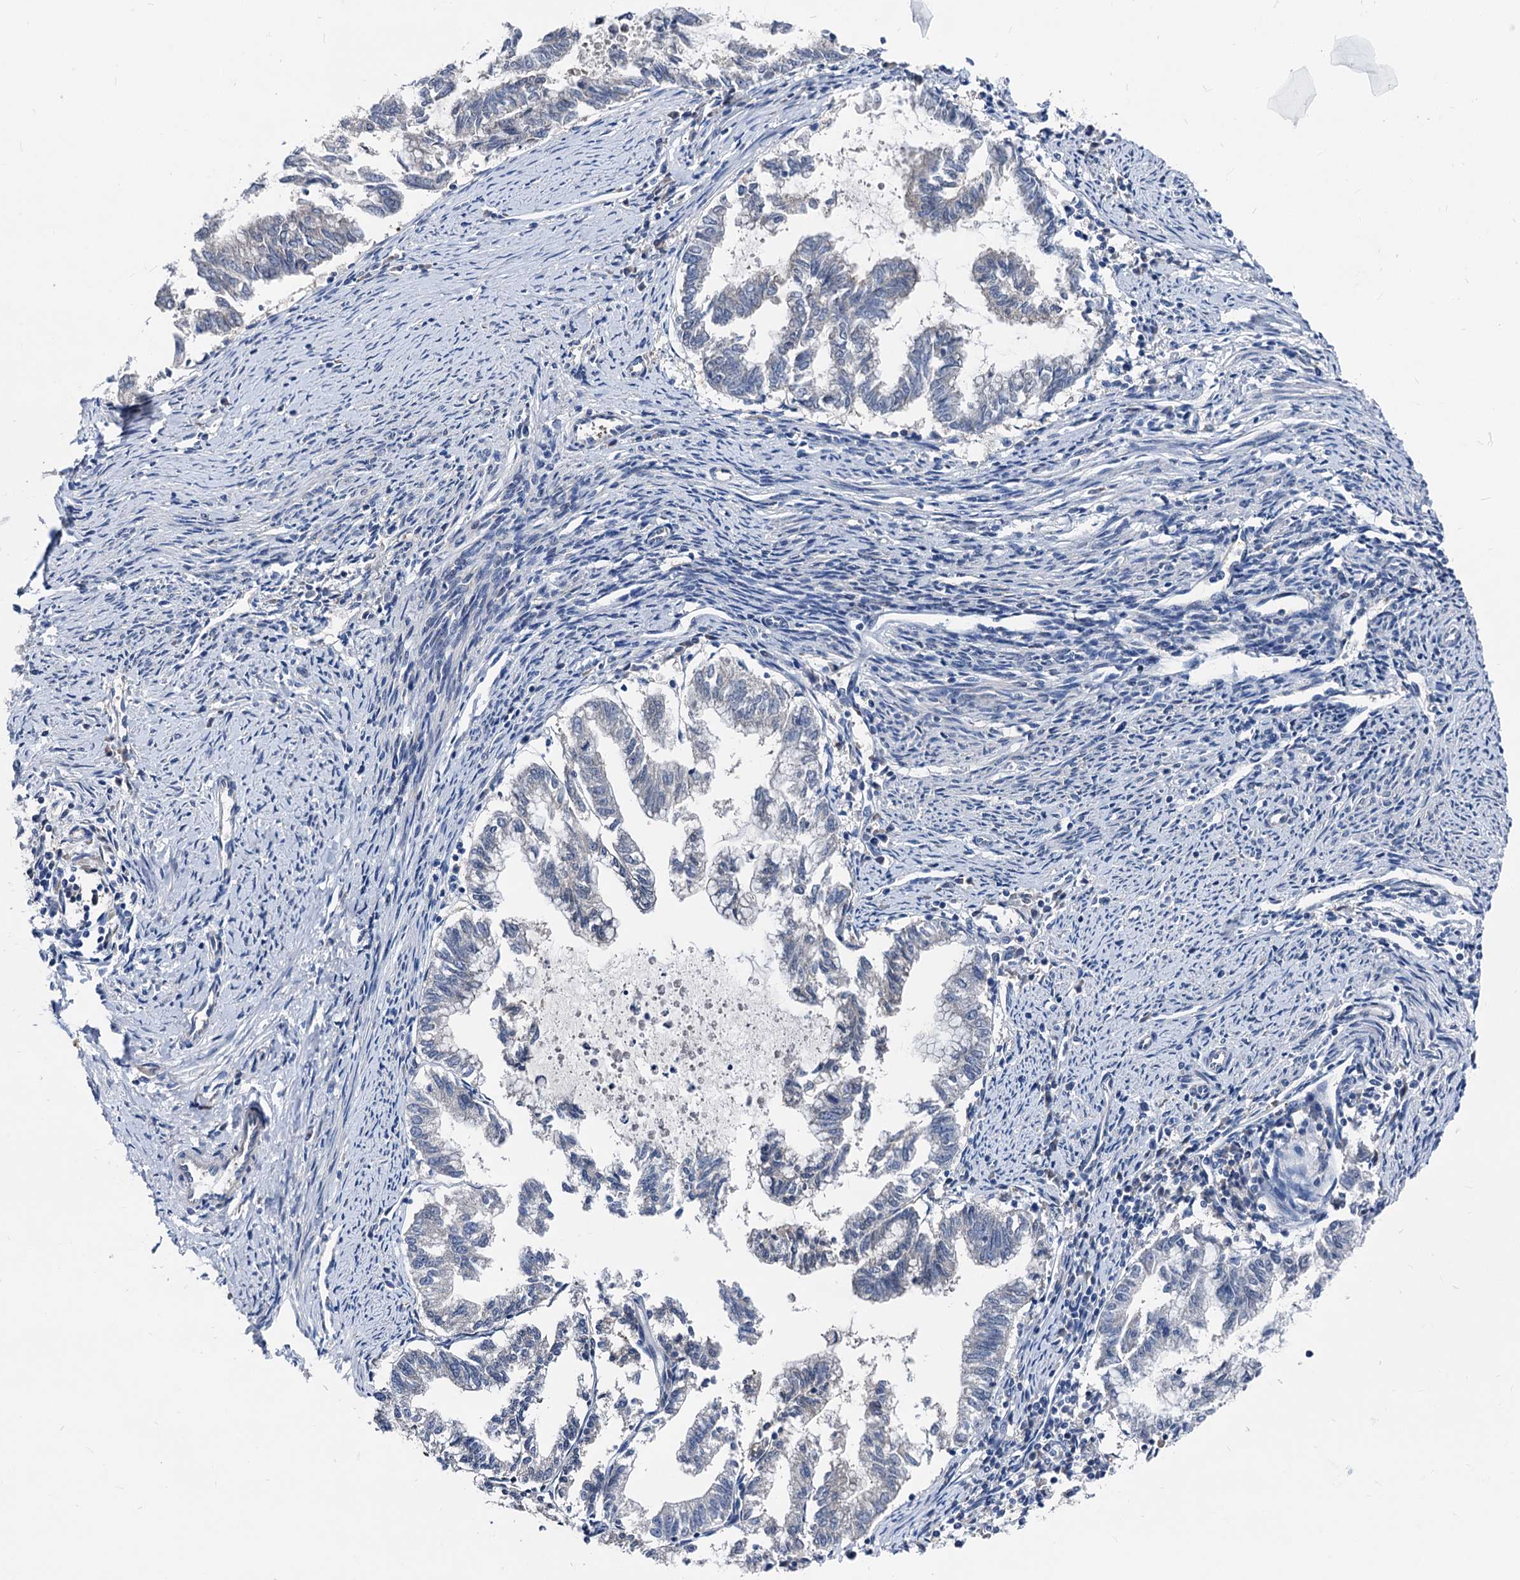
{"staining": {"intensity": "negative", "quantity": "none", "location": "none"}, "tissue": "endometrial cancer", "cell_type": "Tumor cells", "image_type": "cancer", "snomed": [{"axis": "morphology", "description": "Adenocarcinoma, NOS"}, {"axis": "topography", "description": "Endometrium"}], "caption": "DAB immunohistochemical staining of human adenocarcinoma (endometrial) reveals no significant positivity in tumor cells.", "gene": "GLO1", "patient": {"sex": "female", "age": 79}}